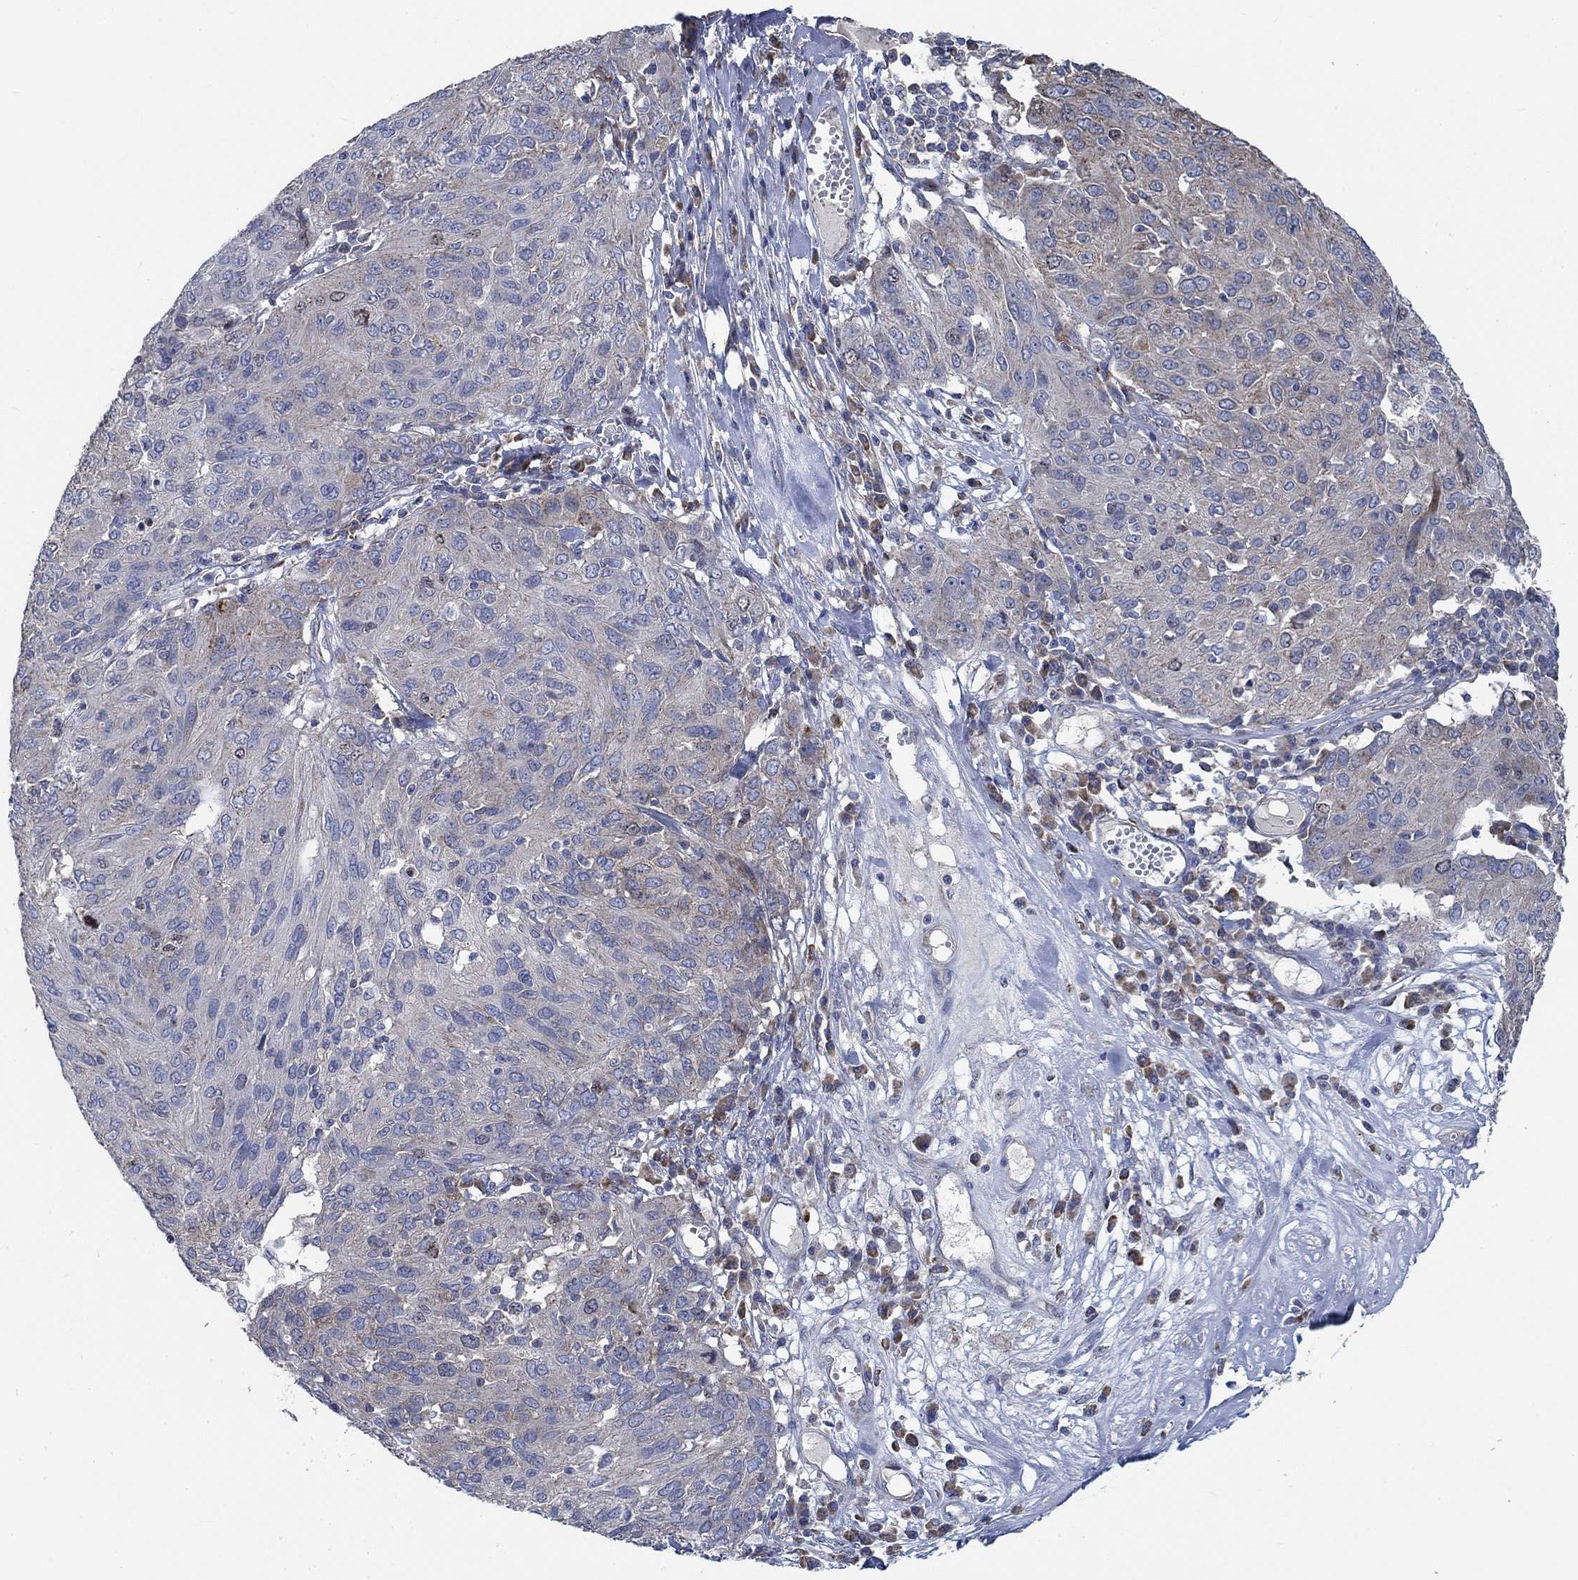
{"staining": {"intensity": "weak", "quantity": "<25%", "location": "cytoplasmic/membranous"}, "tissue": "ovarian cancer", "cell_type": "Tumor cells", "image_type": "cancer", "snomed": [{"axis": "morphology", "description": "Carcinoma, endometroid"}, {"axis": "topography", "description": "Ovary"}], "caption": "DAB immunohistochemical staining of endometroid carcinoma (ovarian) shows no significant staining in tumor cells. (DAB IHC visualized using brightfield microscopy, high magnification).", "gene": "MMP24", "patient": {"sex": "female", "age": 50}}